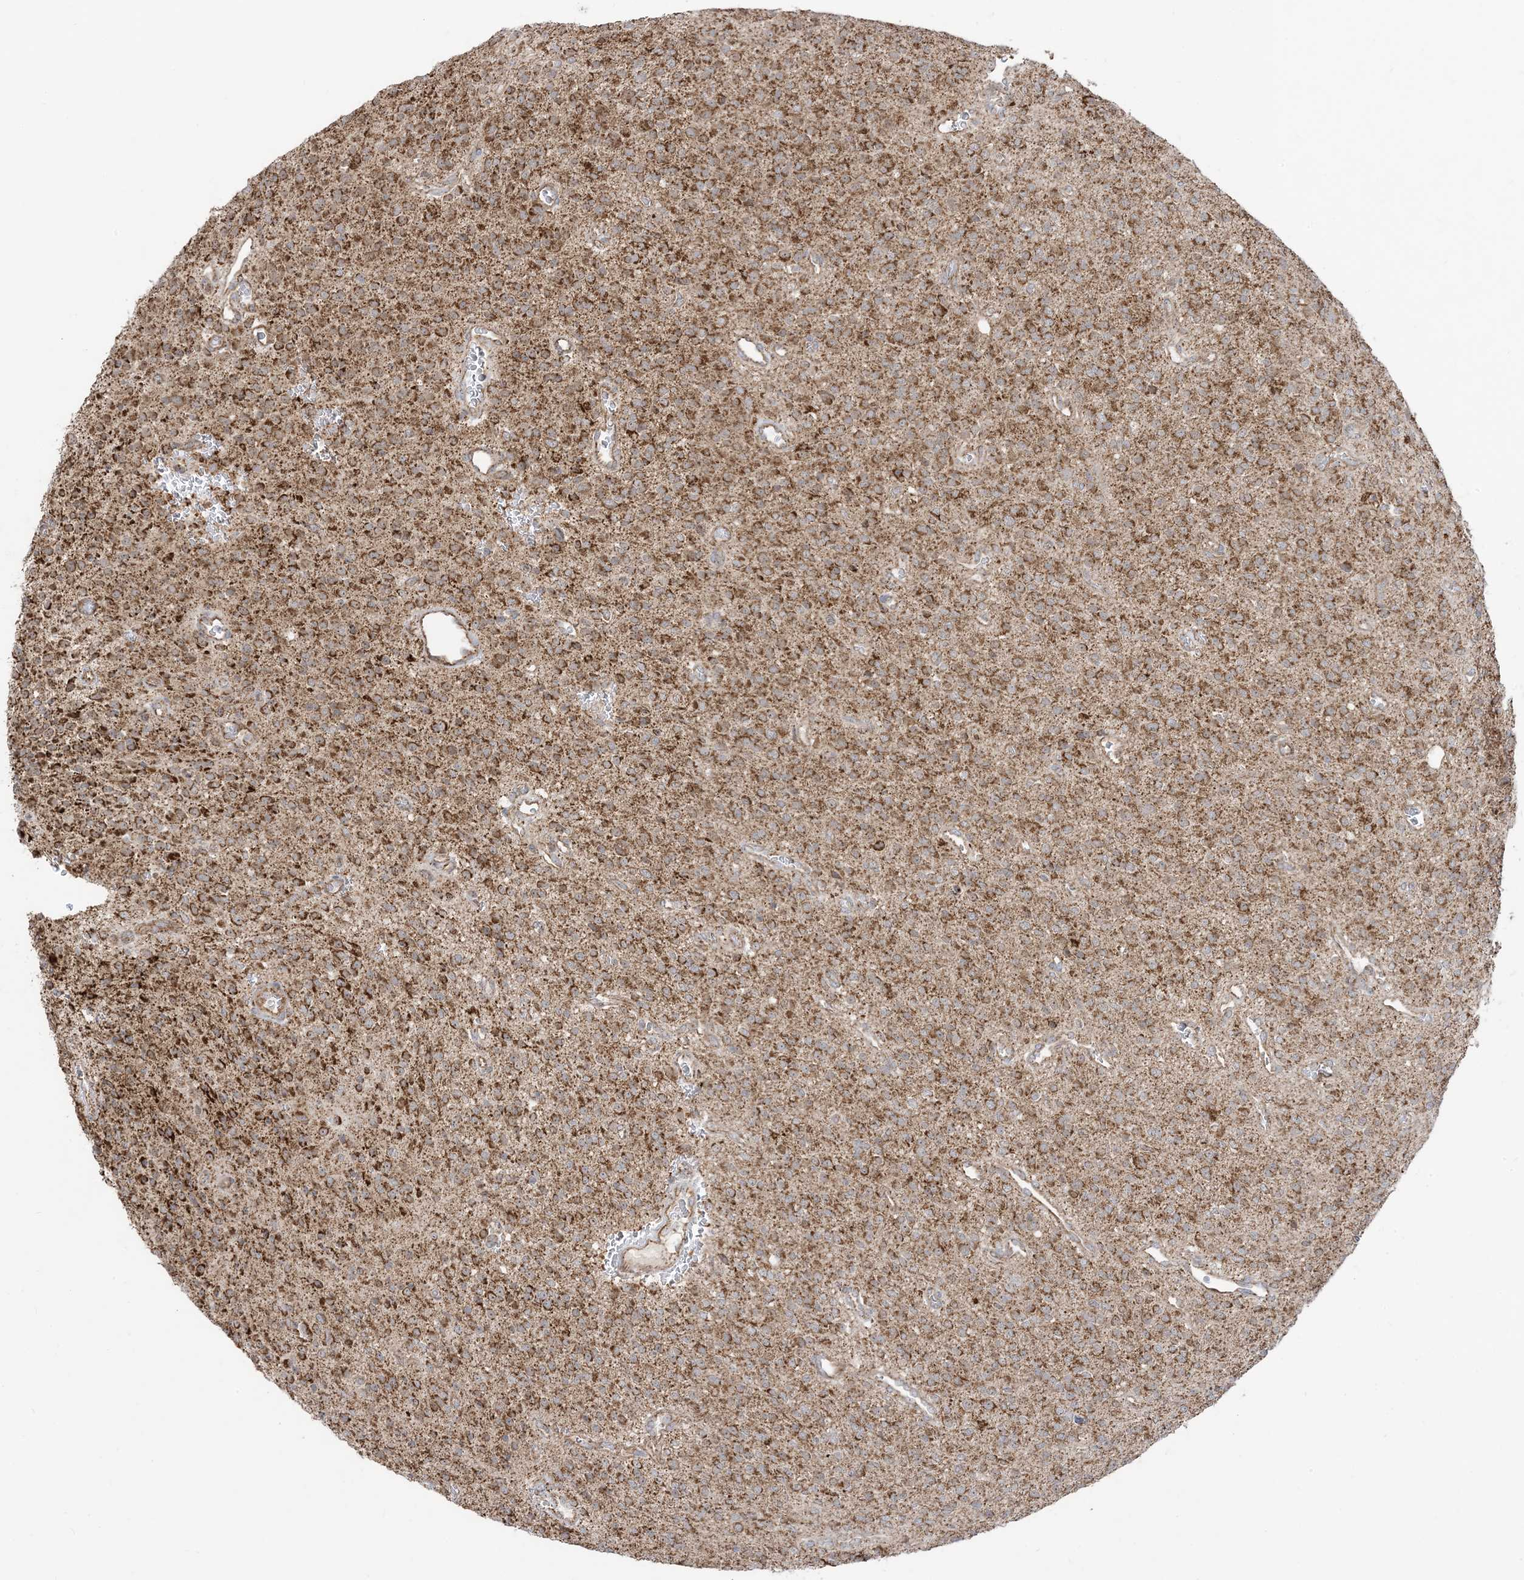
{"staining": {"intensity": "moderate", "quantity": ">75%", "location": "cytoplasmic/membranous"}, "tissue": "glioma", "cell_type": "Tumor cells", "image_type": "cancer", "snomed": [{"axis": "morphology", "description": "Glioma, malignant, High grade"}, {"axis": "topography", "description": "Brain"}], "caption": "High-grade glioma (malignant) stained with a protein marker reveals moderate staining in tumor cells.", "gene": "MAPKBP1", "patient": {"sex": "male", "age": 34}}